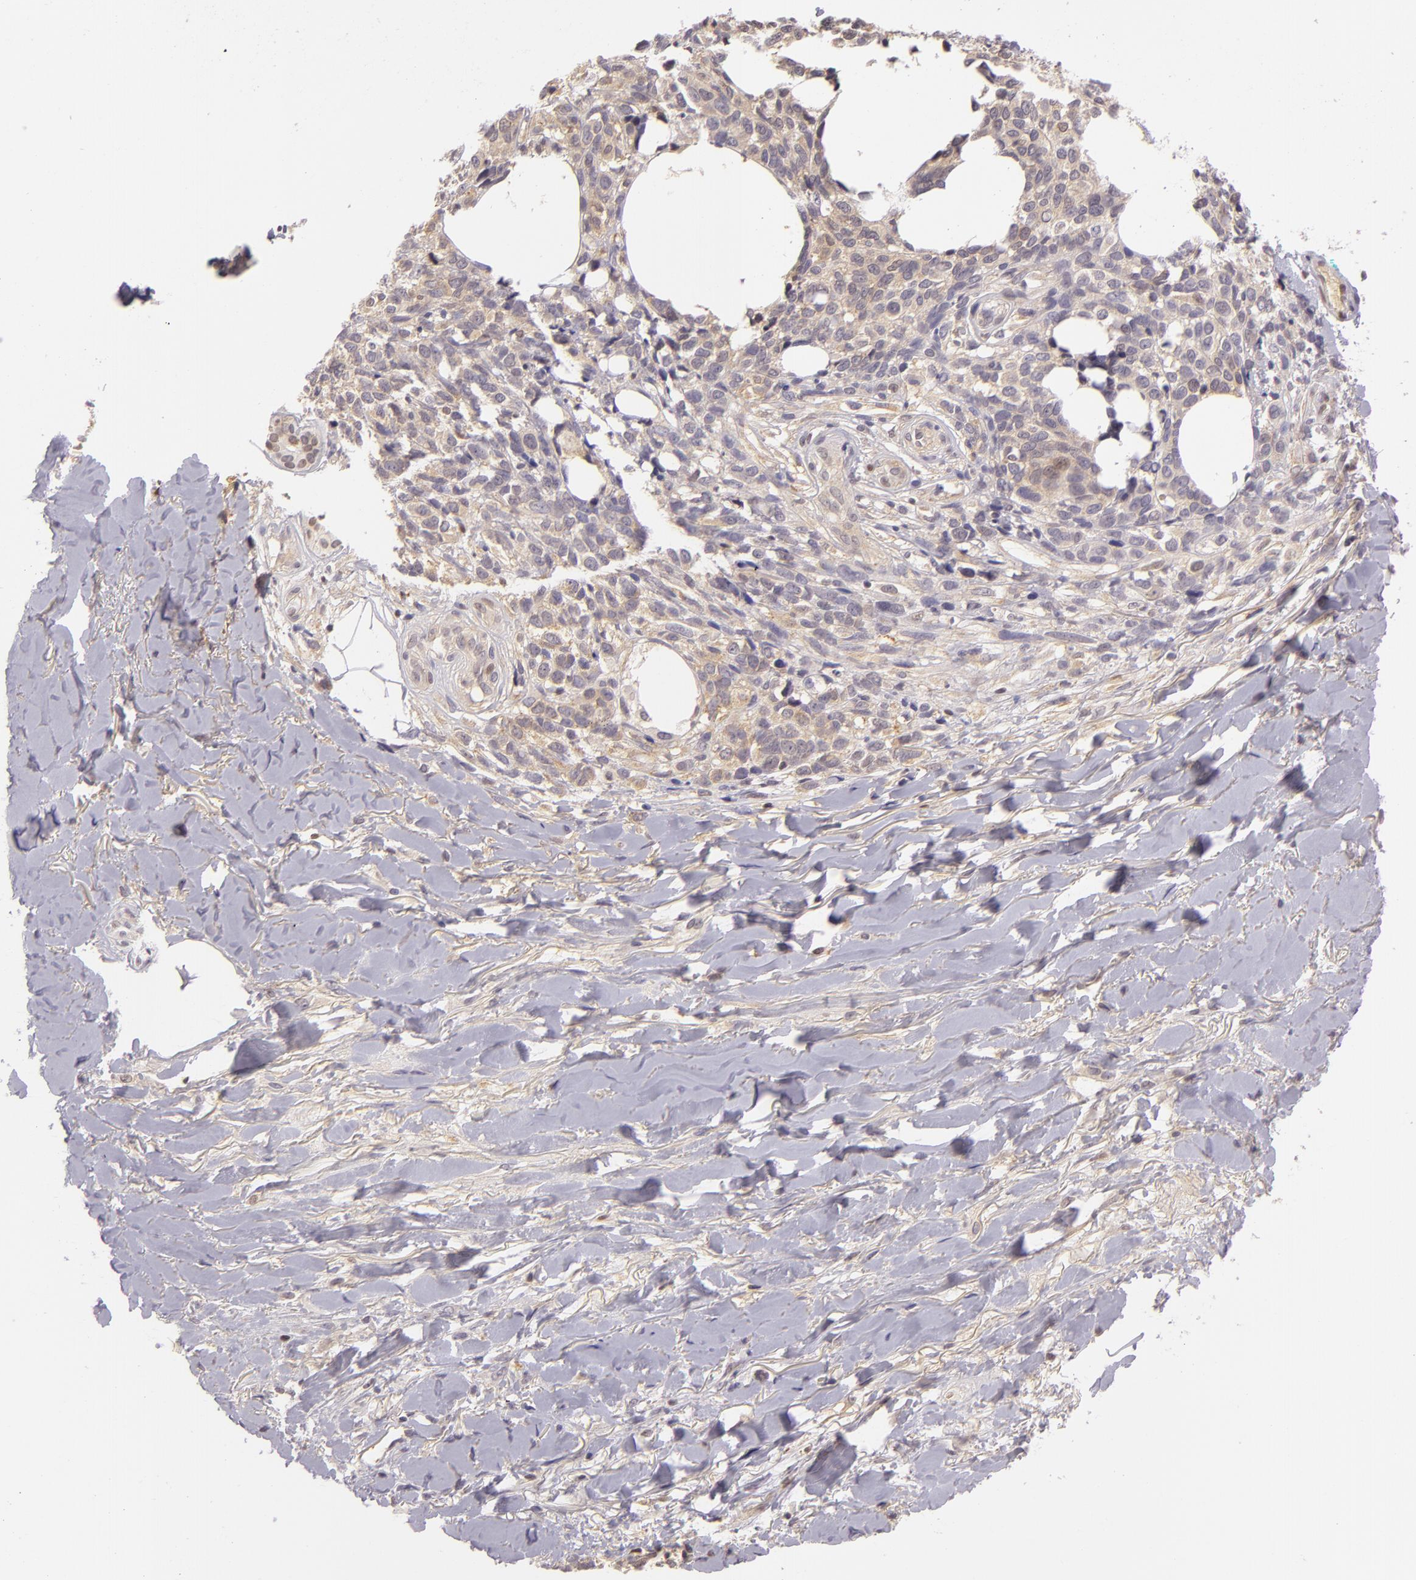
{"staining": {"intensity": "weak", "quantity": "<25%", "location": "cytoplasmic/membranous"}, "tissue": "melanoma", "cell_type": "Tumor cells", "image_type": "cancer", "snomed": [{"axis": "morphology", "description": "Malignant melanoma, NOS"}, {"axis": "topography", "description": "Skin"}], "caption": "Immunohistochemistry (IHC) histopathology image of neoplastic tissue: melanoma stained with DAB shows no significant protein positivity in tumor cells.", "gene": "IMPDH1", "patient": {"sex": "female", "age": 85}}